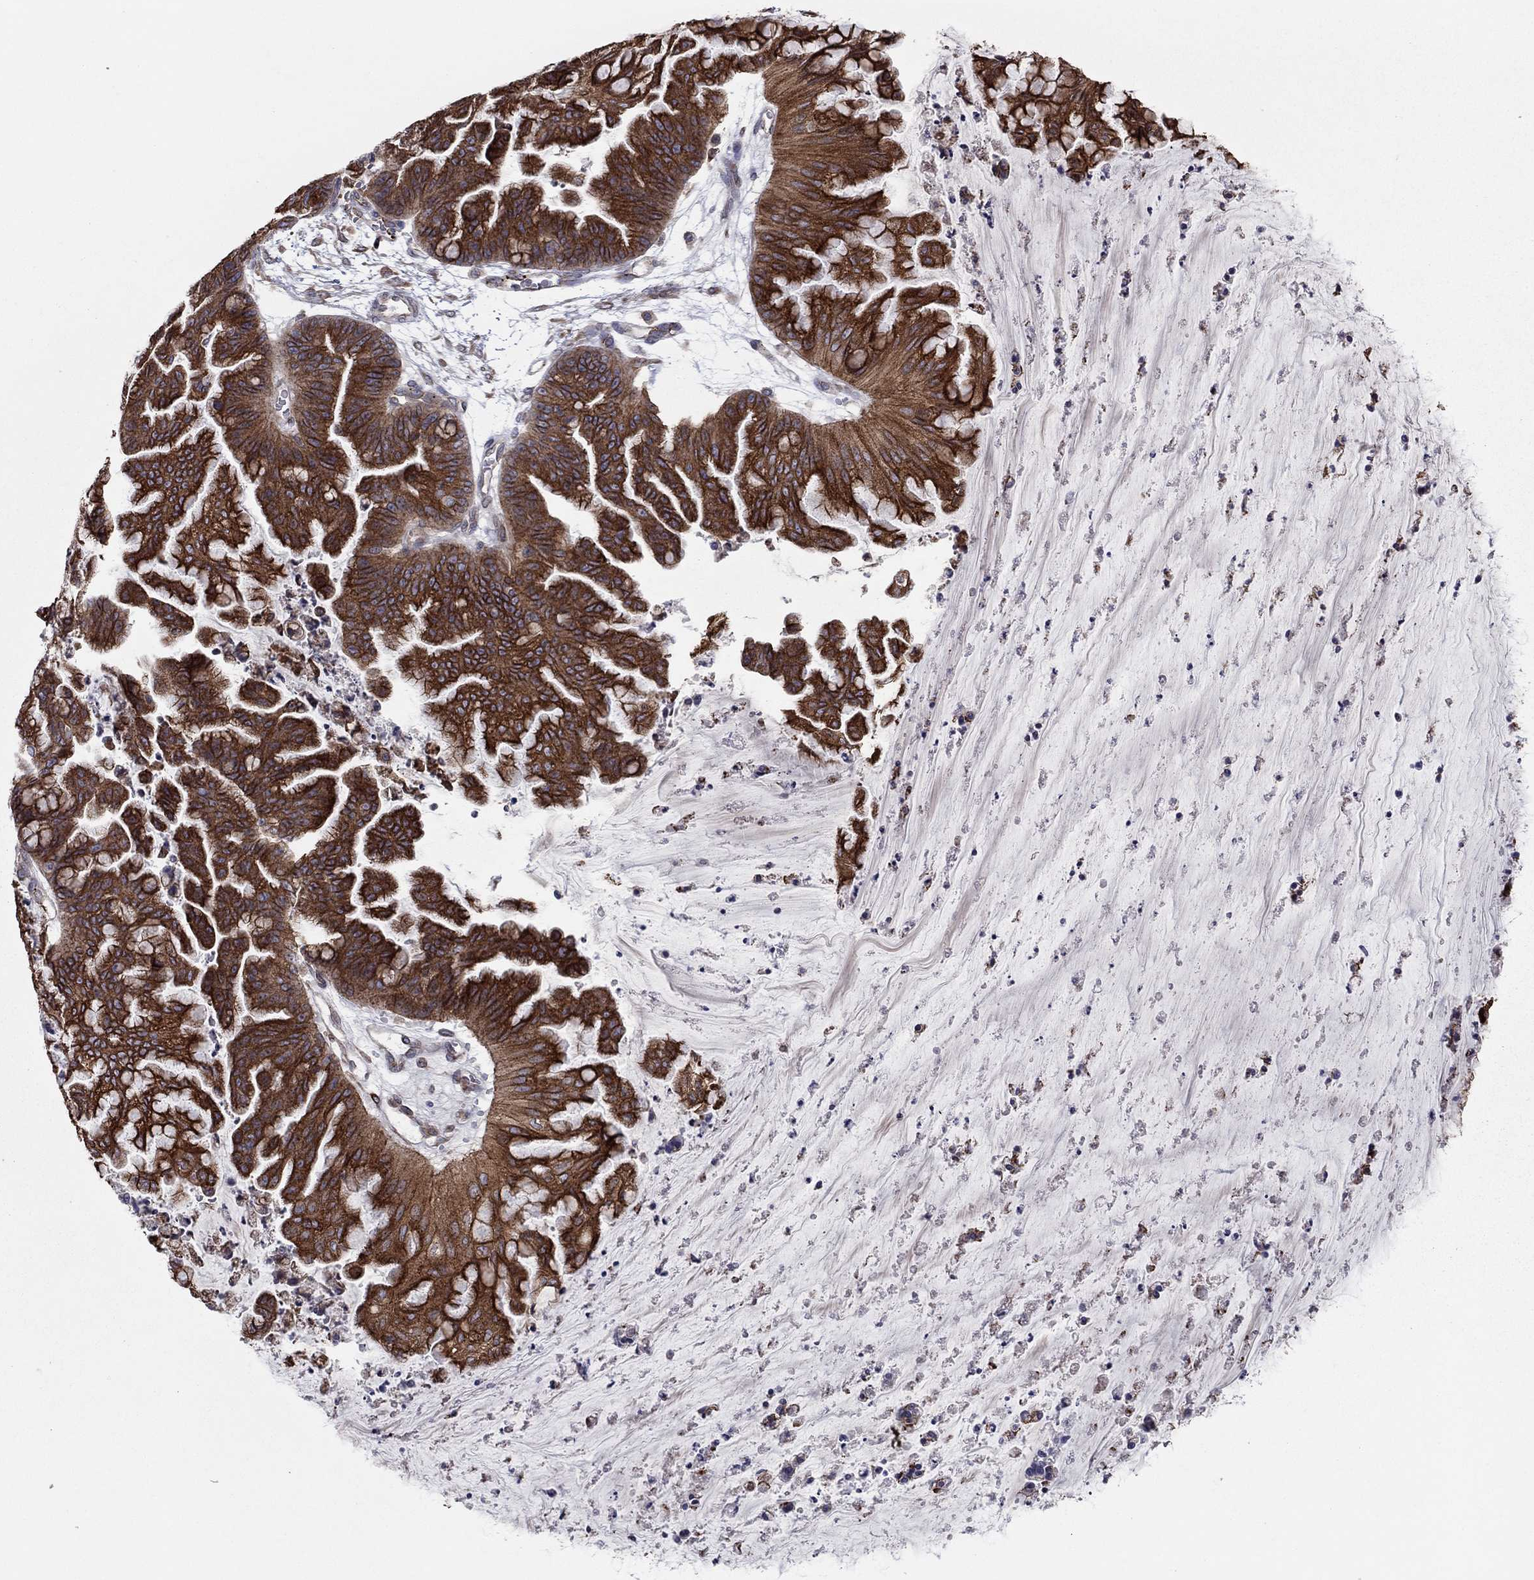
{"staining": {"intensity": "strong", "quantity": ">75%", "location": "cytoplasmic/membranous"}, "tissue": "ovarian cancer", "cell_type": "Tumor cells", "image_type": "cancer", "snomed": [{"axis": "morphology", "description": "Cystadenocarcinoma, mucinous, NOS"}, {"axis": "topography", "description": "Ovary"}], "caption": "IHC of ovarian cancer (mucinous cystadenocarcinoma) reveals high levels of strong cytoplasmic/membranous positivity in approximately >75% of tumor cells.", "gene": "YIF1A", "patient": {"sex": "female", "age": 67}}